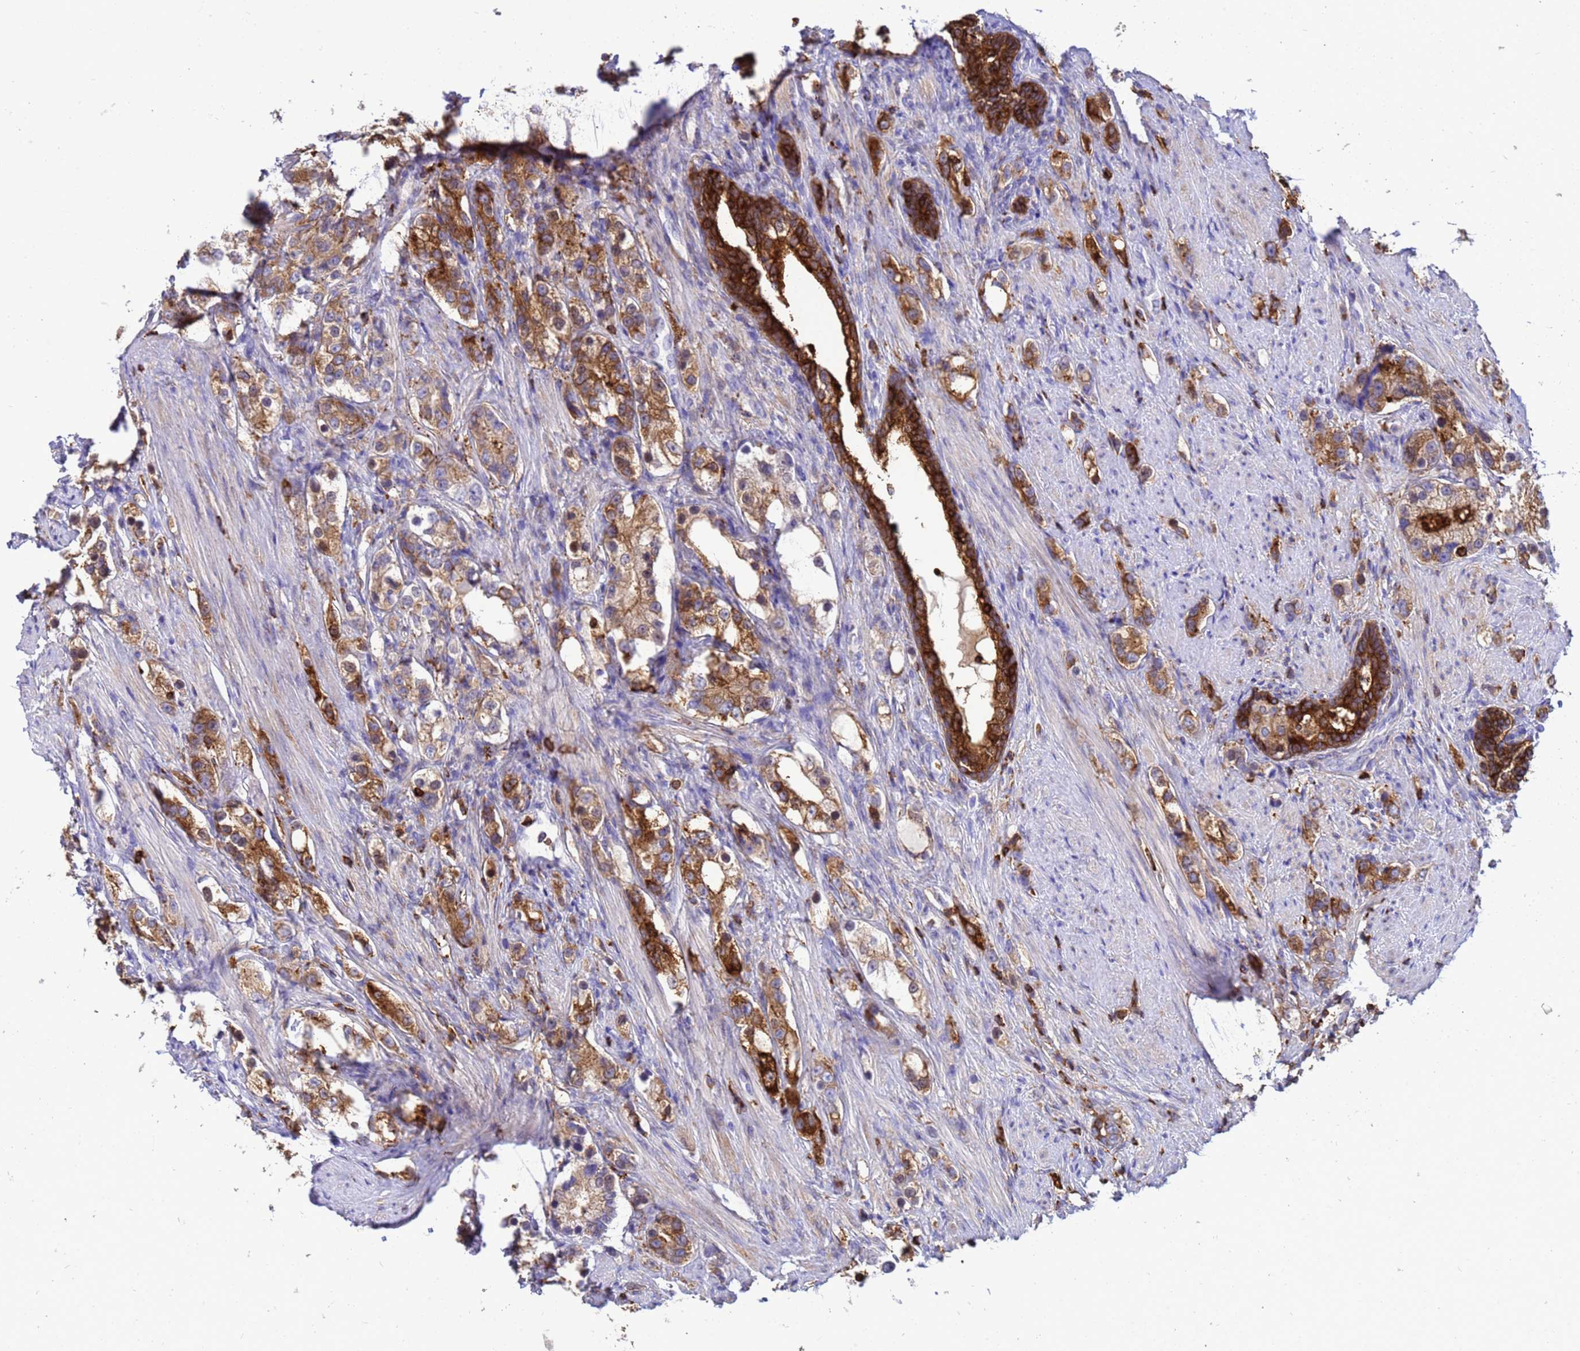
{"staining": {"intensity": "moderate", "quantity": ">75%", "location": "cytoplasmic/membranous"}, "tissue": "prostate cancer", "cell_type": "Tumor cells", "image_type": "cancer", "snomed": [{"axis": "morphology", "description": "Adenocarcinoma, High grade"}, {"axis": "topography", "description": "Prostate"}], "caption": "Prostate cancer (adenocarcinoma (high-grade)) was stained to show a protein in brown. There is medium levels of moderate cytoplasmic/membranous positivity in about >75% of tumor cells.", "gene": "EZR", "patient": {"sex": "male", "age": 63}}